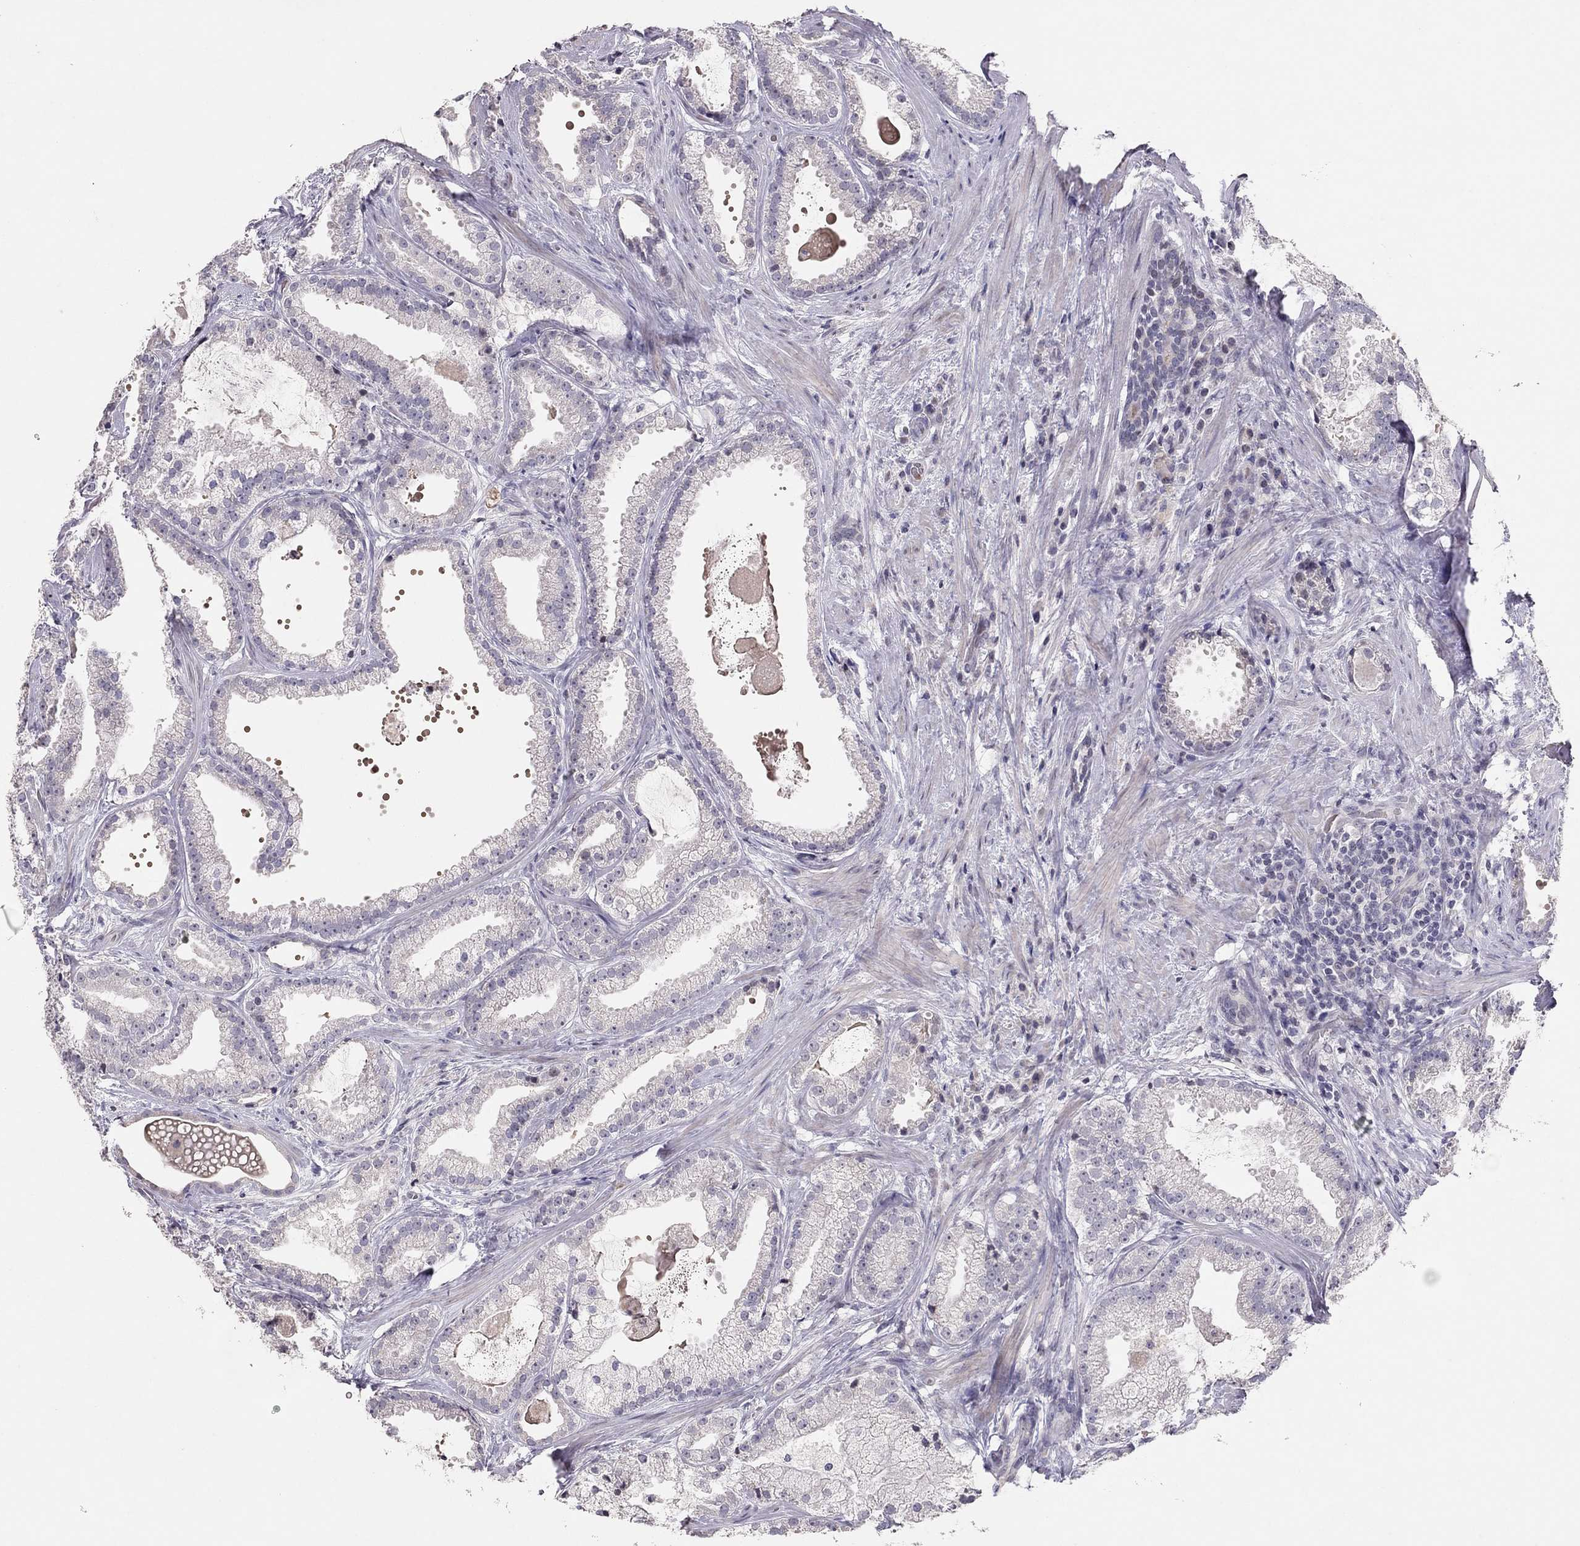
{"staining": {"intensity": "negative", "quantity": "none", "location": "none"}, "tissue": "prostate cancer", "cell_type": "Tumor cells", "image_type": "cancer", "snomed": [{"axis": "morphology", "description": "Adenocarcinoma, NOS"}, {"axis": "morphology", "description": "Adenocarcinoma, High grade"}, {"axis": "topography", "description": "Prostate"}], "caption": "Prostate adenocarcinoma (high-grade) was stained to show a protein in brown. There is no significant expression in tumor cells. (DAB IHC with hematoxylin counter stain).", "gene": "TSHB", "patient": {"sex": "male", "age": 64}}